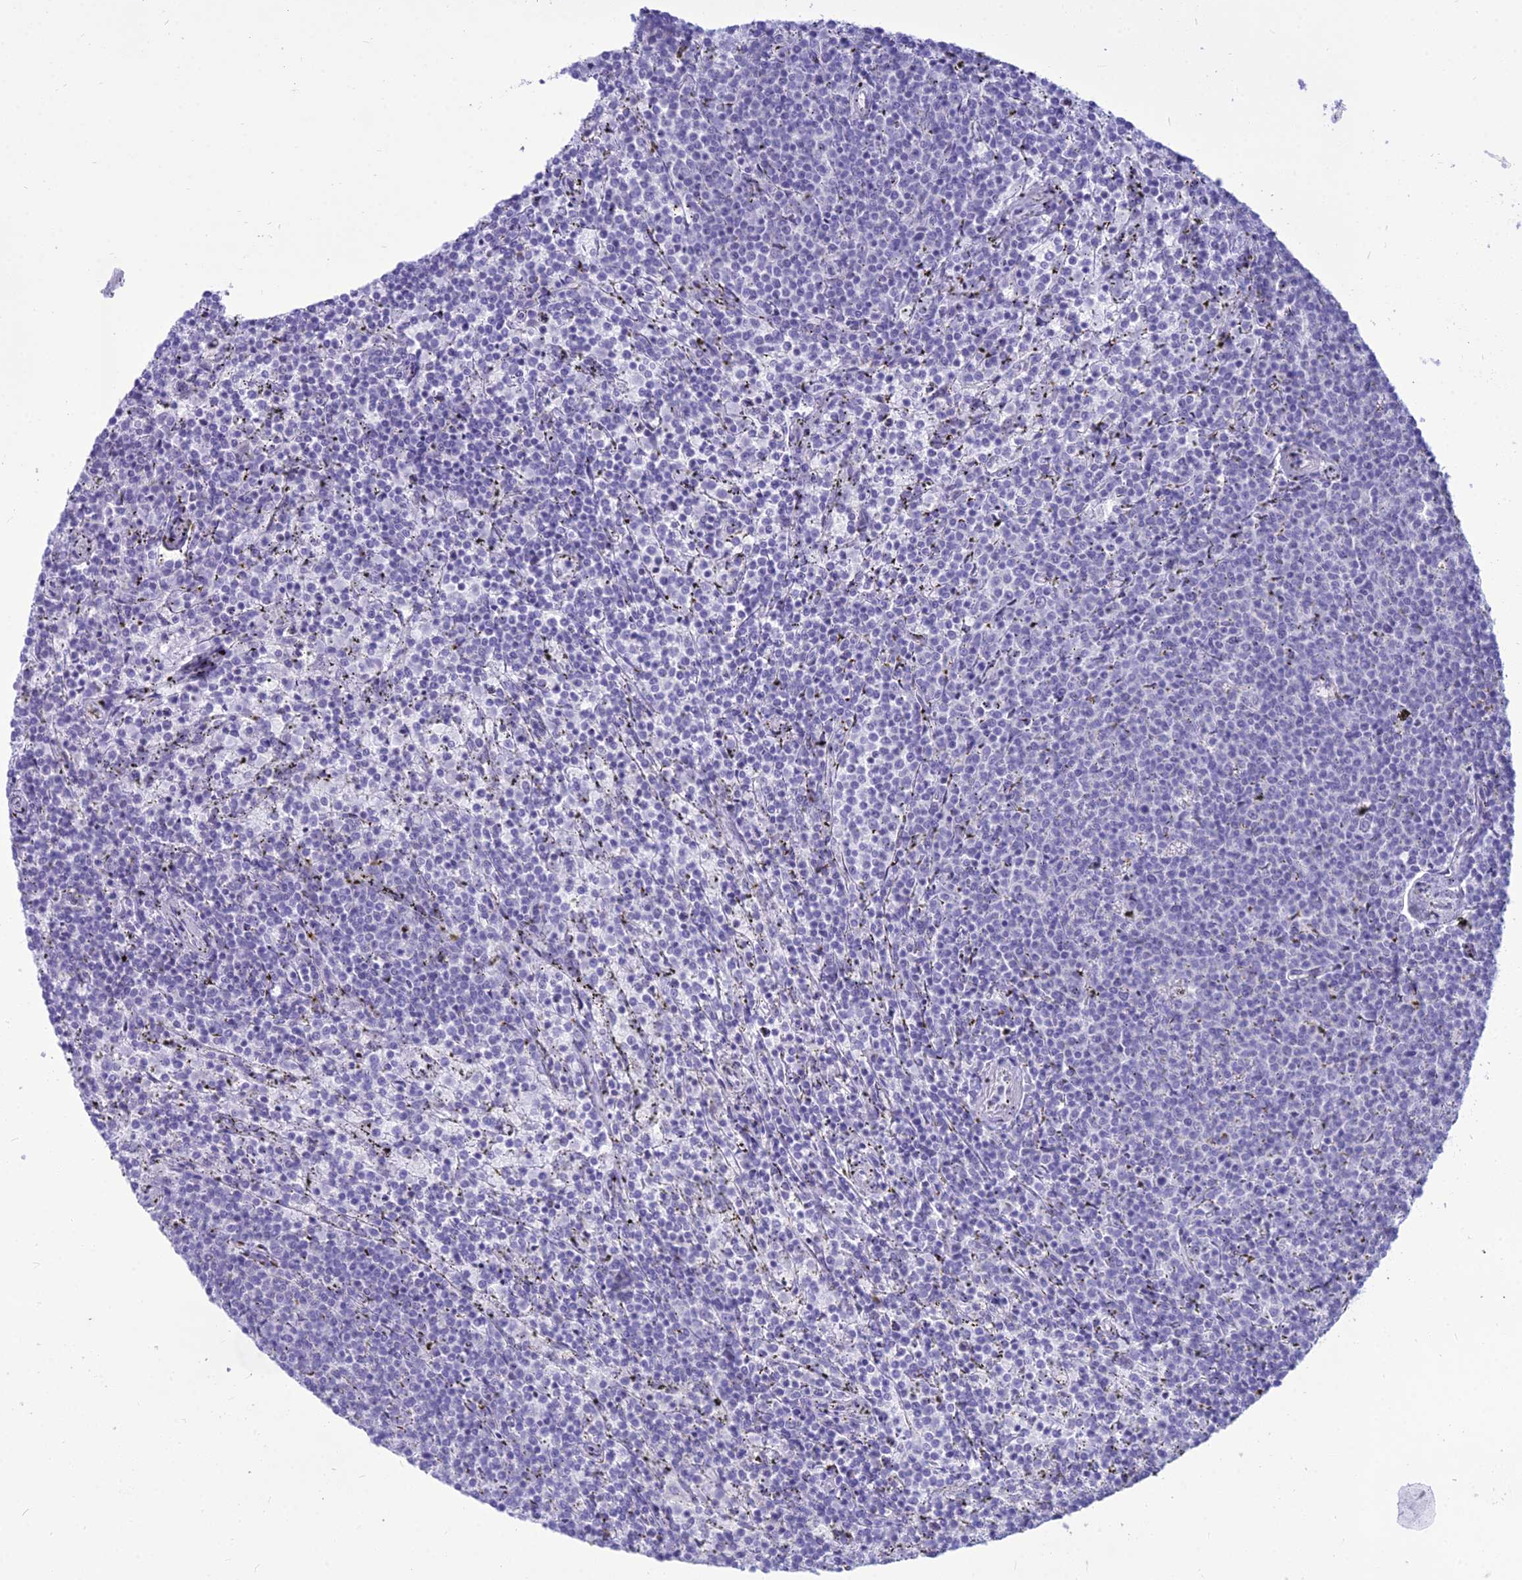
{"staining": {"intensity": "negative", "quantity": "none", "location": "none"}, "tissue": "lymphoma", "cell_type": "Tumor cells", "image_type": "cancer", "snomed": [{"axis": "morphology", "description": "Malignant lymphoma, non-Hodgkin's type, Low grade"}, {"axis": "topography", "description": "Spleen"}], "caption": "This is an immunohistochemistry photomicrograph of human malignant lymphoma, non-Hodgkin's type (low-grade). There is no positivity in tumor cells.", "gene": "DHX40", "patient": {"sex": "female", "age": 50}}